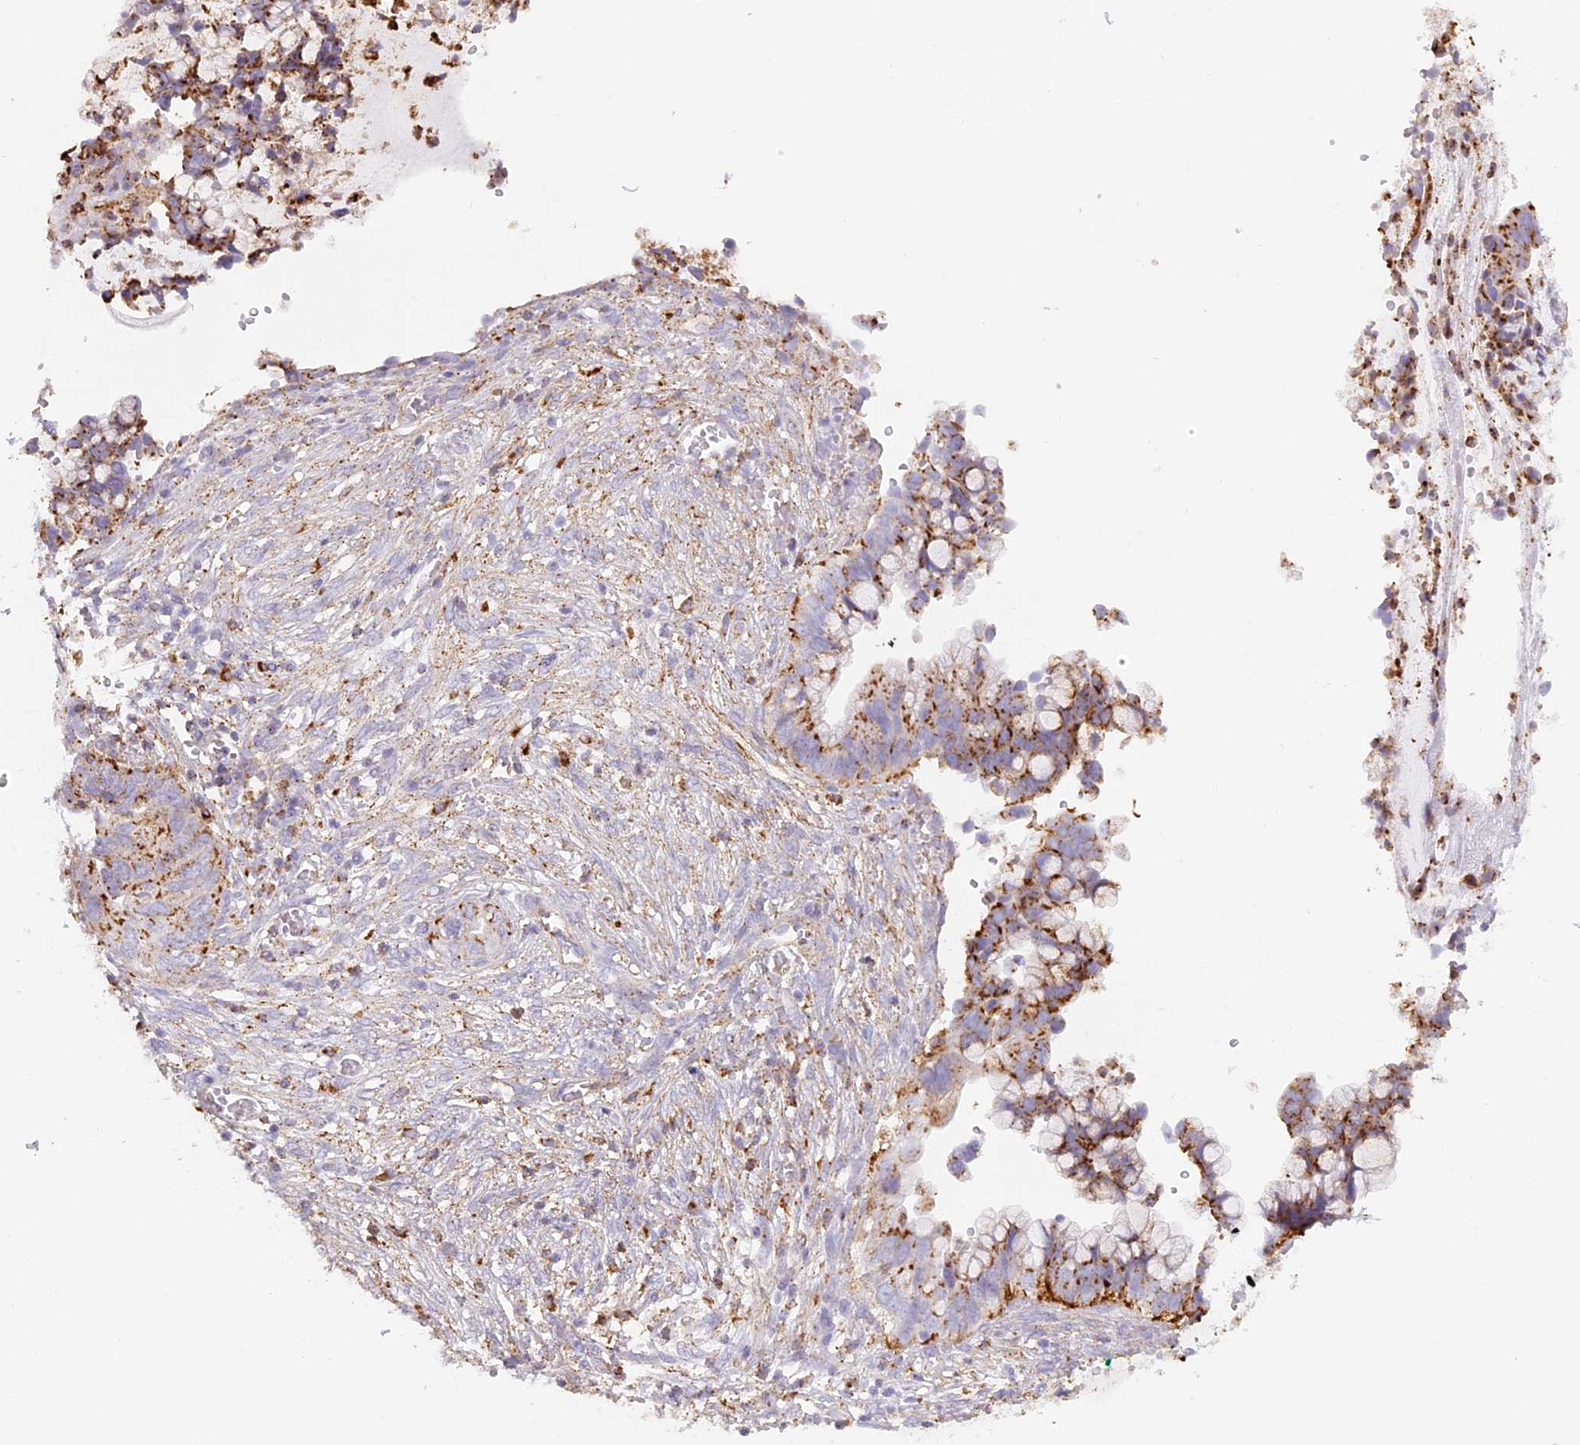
{"staining": {"intensity": "moderate", "quantity": ">75%", "location": "cytoplasmic/membranous"}, "tissue": "cervical cancer", "cell_type": "Tumor cells", "image_type": "cancer", "snomed": [{"axis": "morphology", "description": "Adenocarcinoma, NOS"}, {"axis": "topography", "description": "Cervix"}], "caption": "A photomicrograph of human cervical adenocarcinoma stained for a protein demonstrates moderate cytoplasmic/membranous brown staining in tumor cells.", "gene": "LAMP2", "patient": {"sex": "female", "age": 44}}